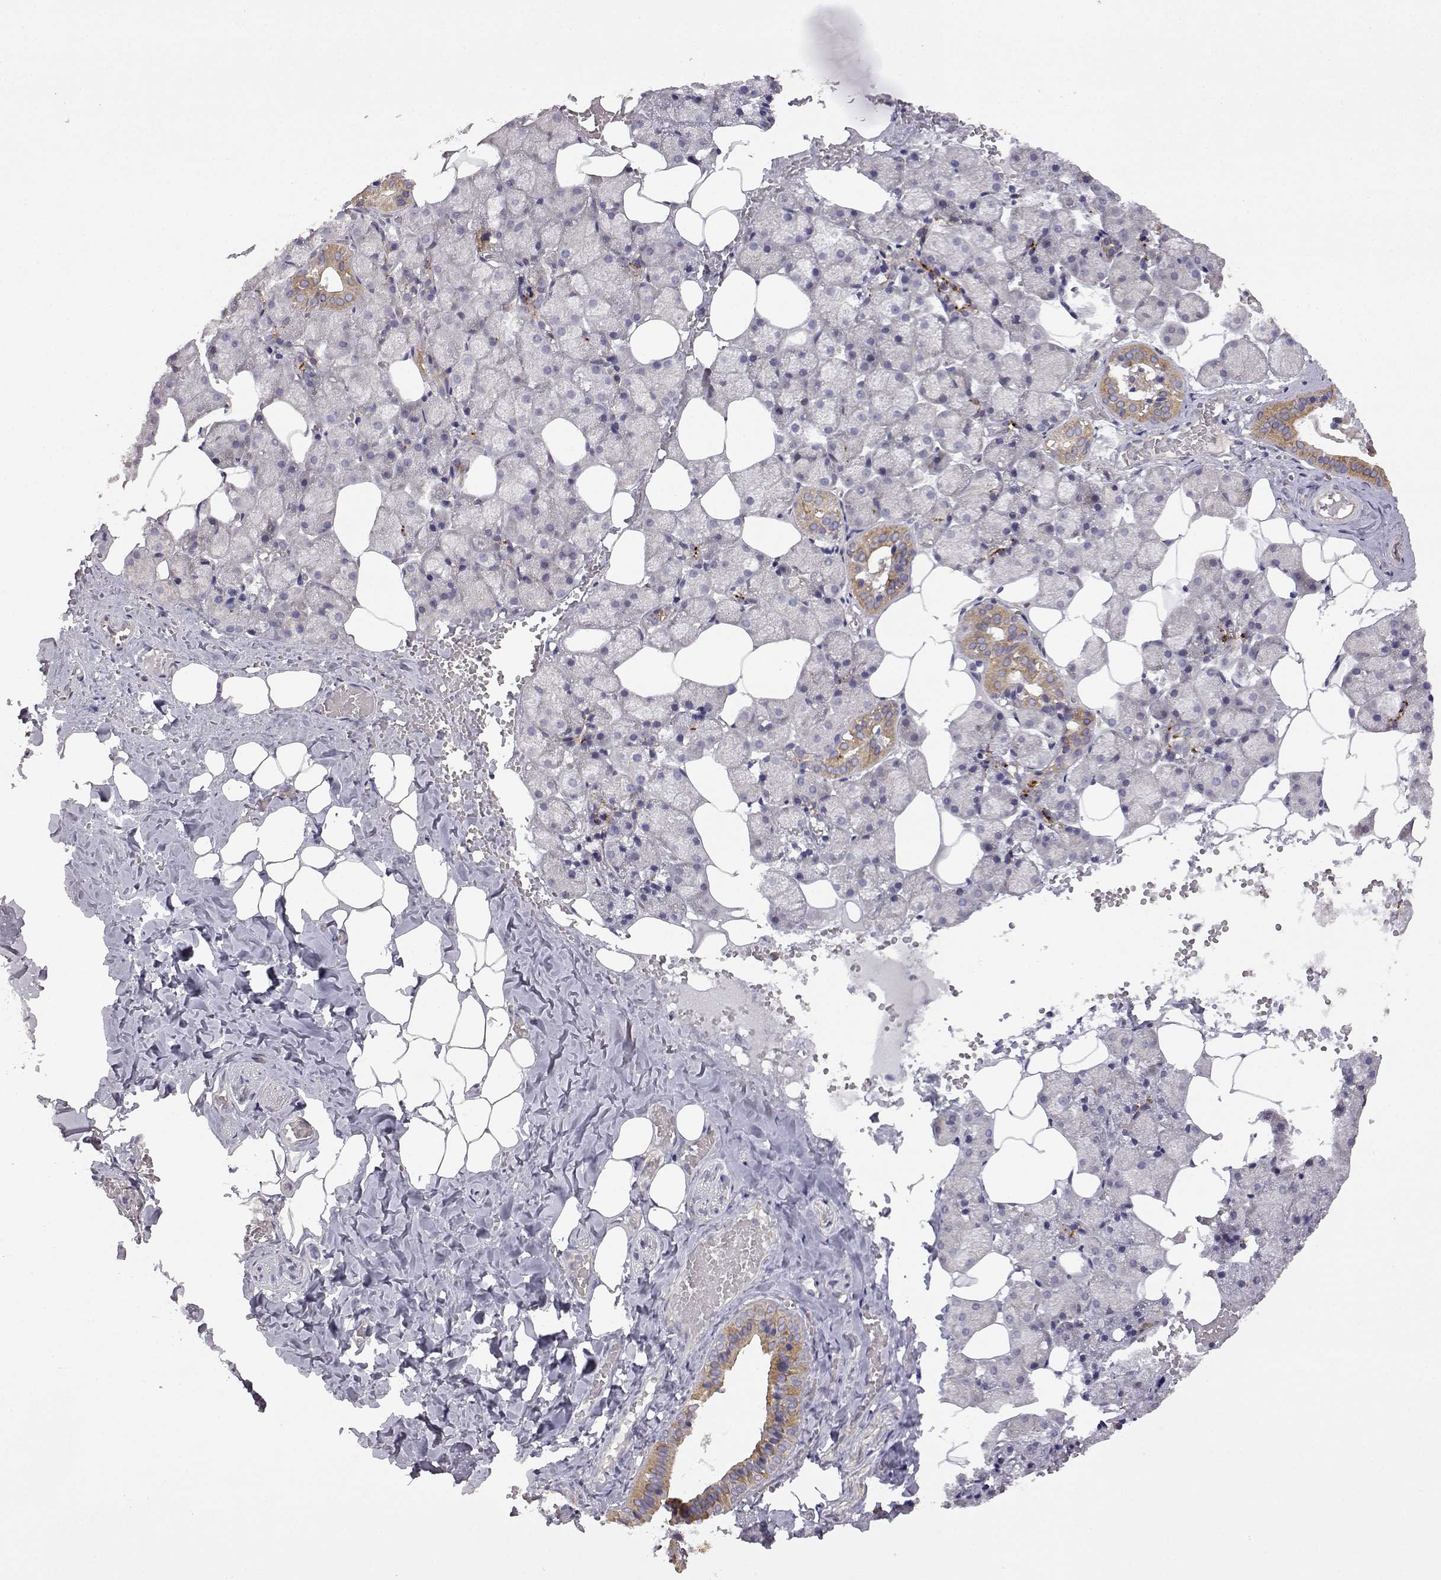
{"staining": {"intensity": "moderate", "quantity": "<25%", "location": "cytoplasmic/membranous"}, "tissue": "salivary gland", "cell_type": "Glandular cells", "image_type": "normal", "snomed": [{"axis": "morphology", "description": "Normal tissue, NOS"}, {"axis": "topography", "description": "Salivary gland"}], "caption": "Protein expression analysis of benign human salivary gland reveals moderate cytoplasmic/membranous staining in about <25% of glandular cells.", "gene": "DDC", "patient": {"sex": "male", "age": 38}}